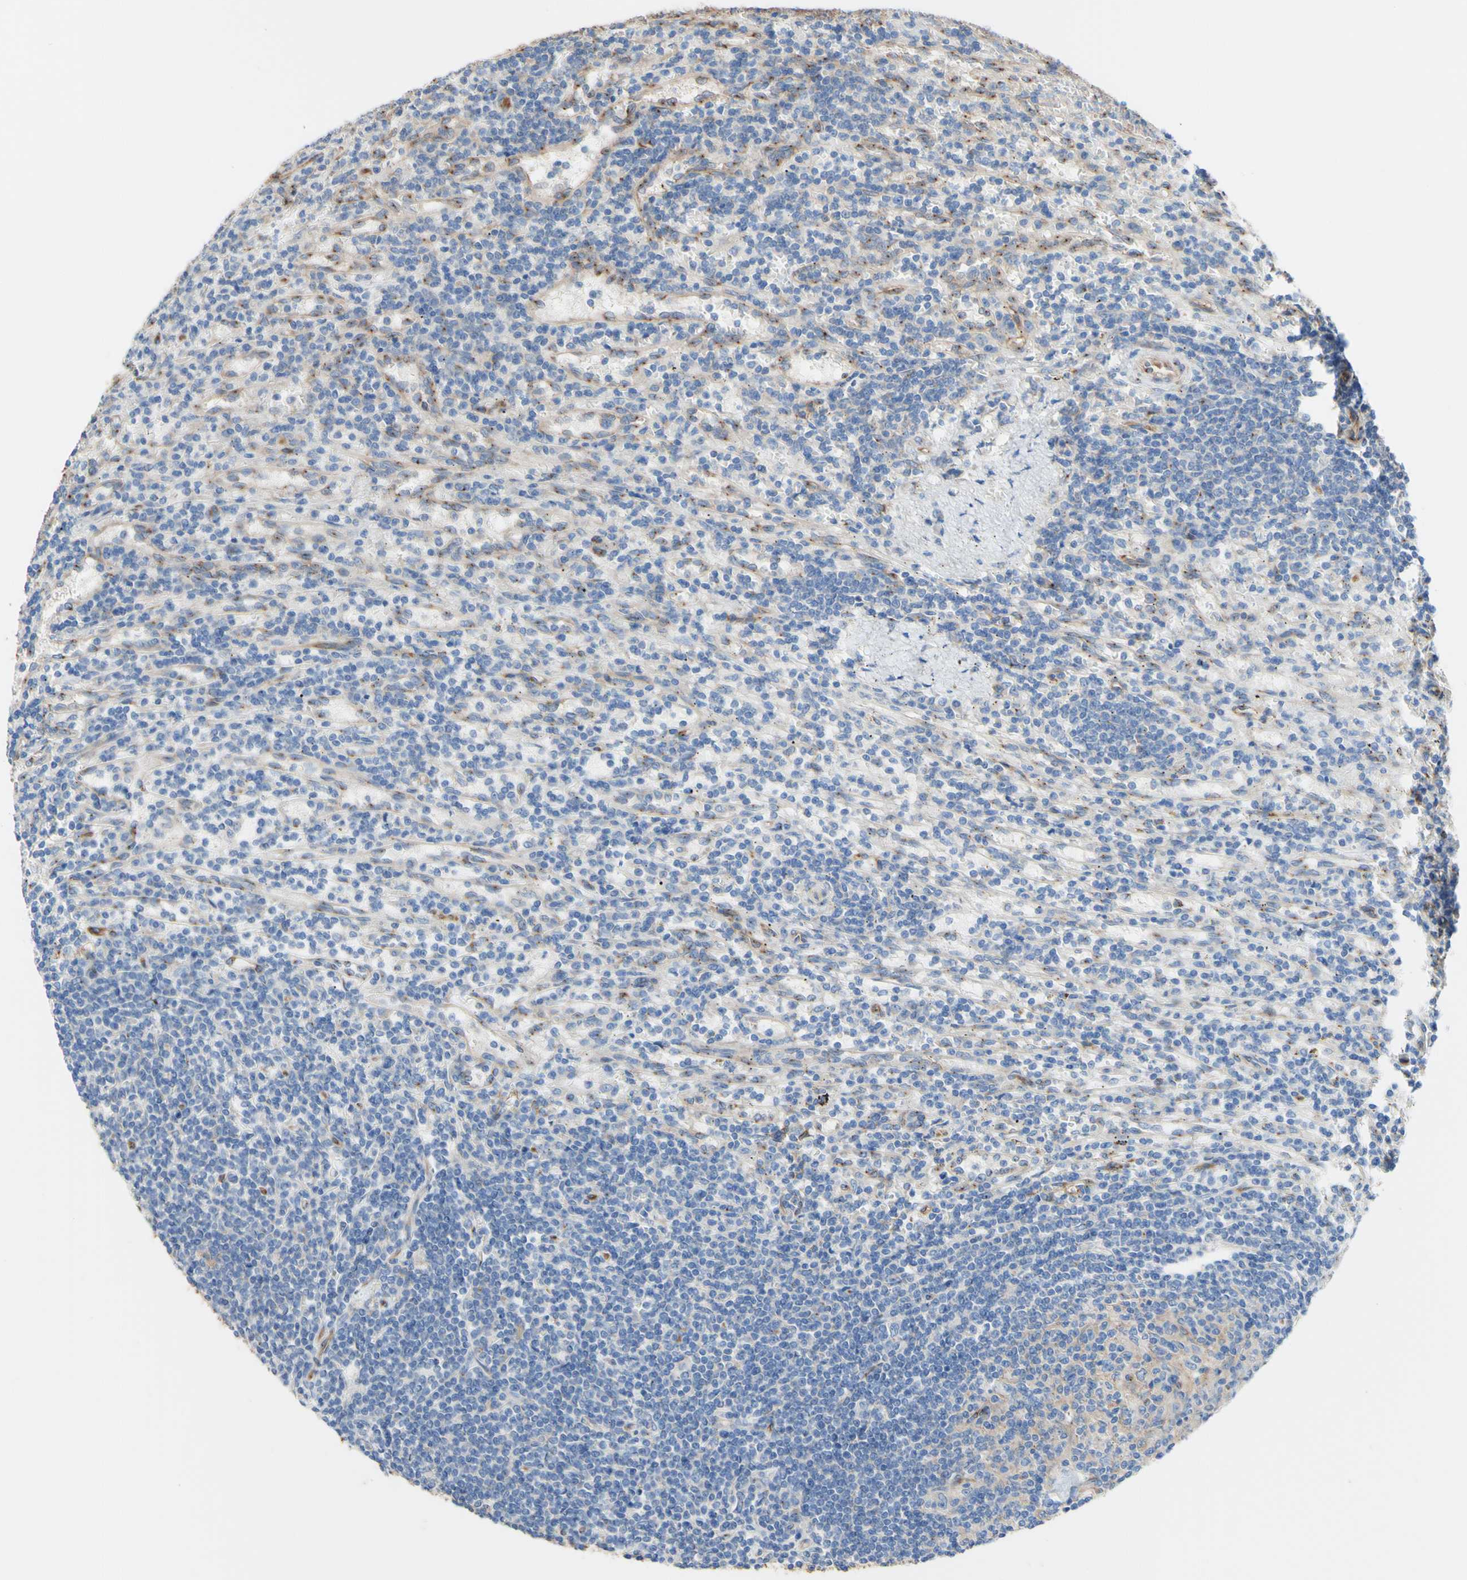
{"staining": {"intensity": "moderate", "quantity": "<25%", "location": "cytoplasmic/membranous"}, "tissue": "lymphoma", "cell_type": "Tumor cells", "image_type": "cancer", "snomed": [{"axis": "morphology", "description": "Malignant lymphoma, non-Hodgkin's type, Low grade"}, {"axis": "topography", "description": "Spleen"}], "caption": "Moderate cytoplasmic/membranous positivity is seen in approximately <25% of tumor cells in malignant lymphoma, non-Hodgkin's type (low-grade).", "gene": "LRIG3", "patient": {"sex": "male", "age": 76}}